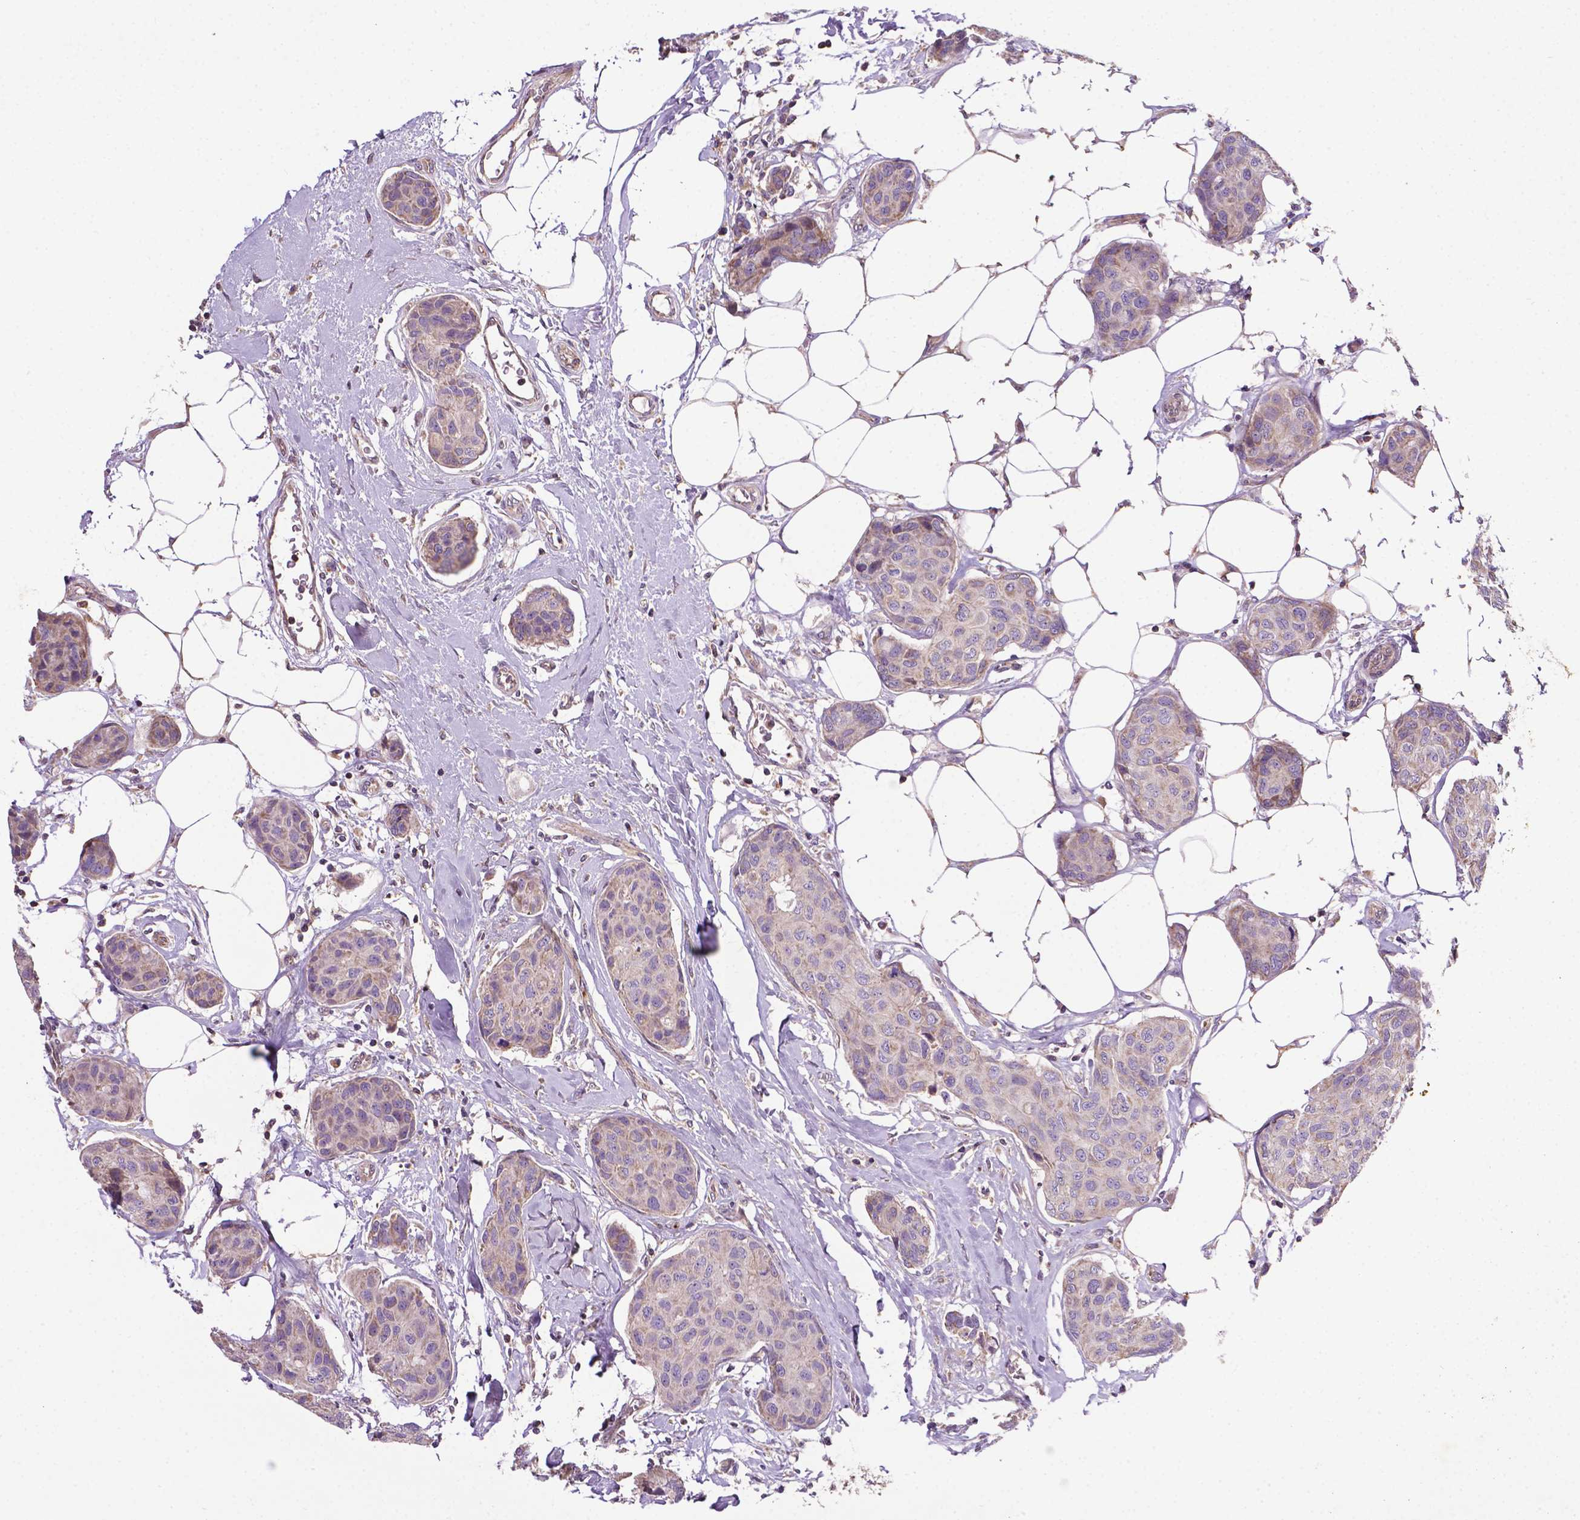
{"staining": {"intensity": "weak", "quantity": "<25%", "location": "cytoplasmic/membranous"}, "tissue": "breast cancer", "cell_type": "Tumor cells", "image_type": "cancer", "snomed": [{"axis": "morphology", "description": "Duct carcinoma"}, {"axis": "topography", "description": "Breast"}], "caption": "Immunohistochemistry micrograph of neoplastic tissue: invasive ductal carcinoma (breast) stained with DAB (3,3'-diaminobenzidine) shows no significant protein staining in tumor cells.", "gene": "SPNS2", "patient": {"sex": "female", "age": 80}}